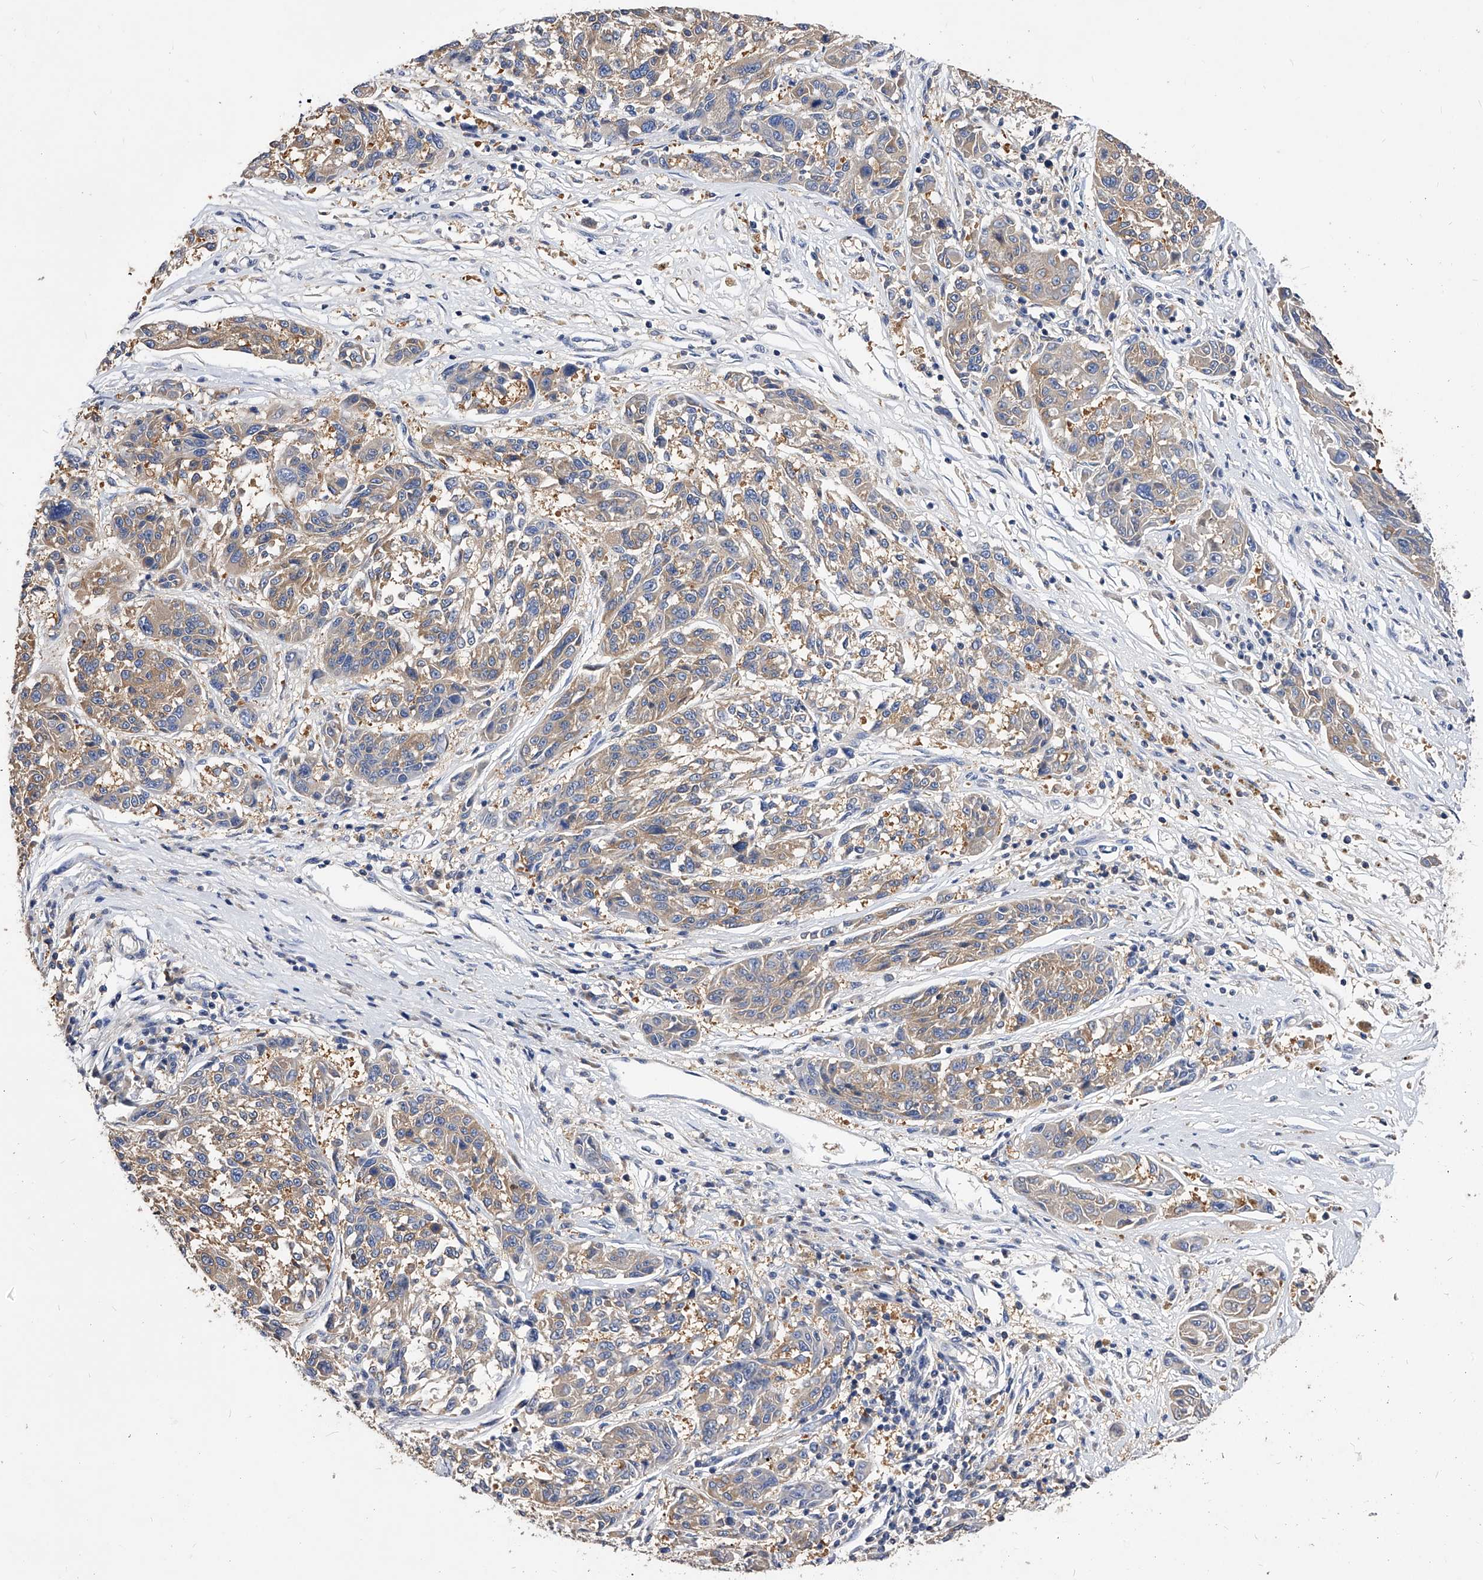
{"staining": {"intensity": "weak", "quantity": "25%-75%", "location": "cytoplasmic/membranous"}, "tissue": "melanoma", "cell_type": "Tumor cells", "image_type": "cancer", "snomed": [{"axis": "morphology", "description": "Malignant melanoma, NOS"}, {"axis": "topography", "description": "Skin"}], "caption": "Malignant melanoma stained with a brown dye exhibits weak cytoplasmic/membranous positive staining in approximately 25%-75% of tumor cells.", "gene": "APEH", "patient": {"sex": "male", "age": 53}}